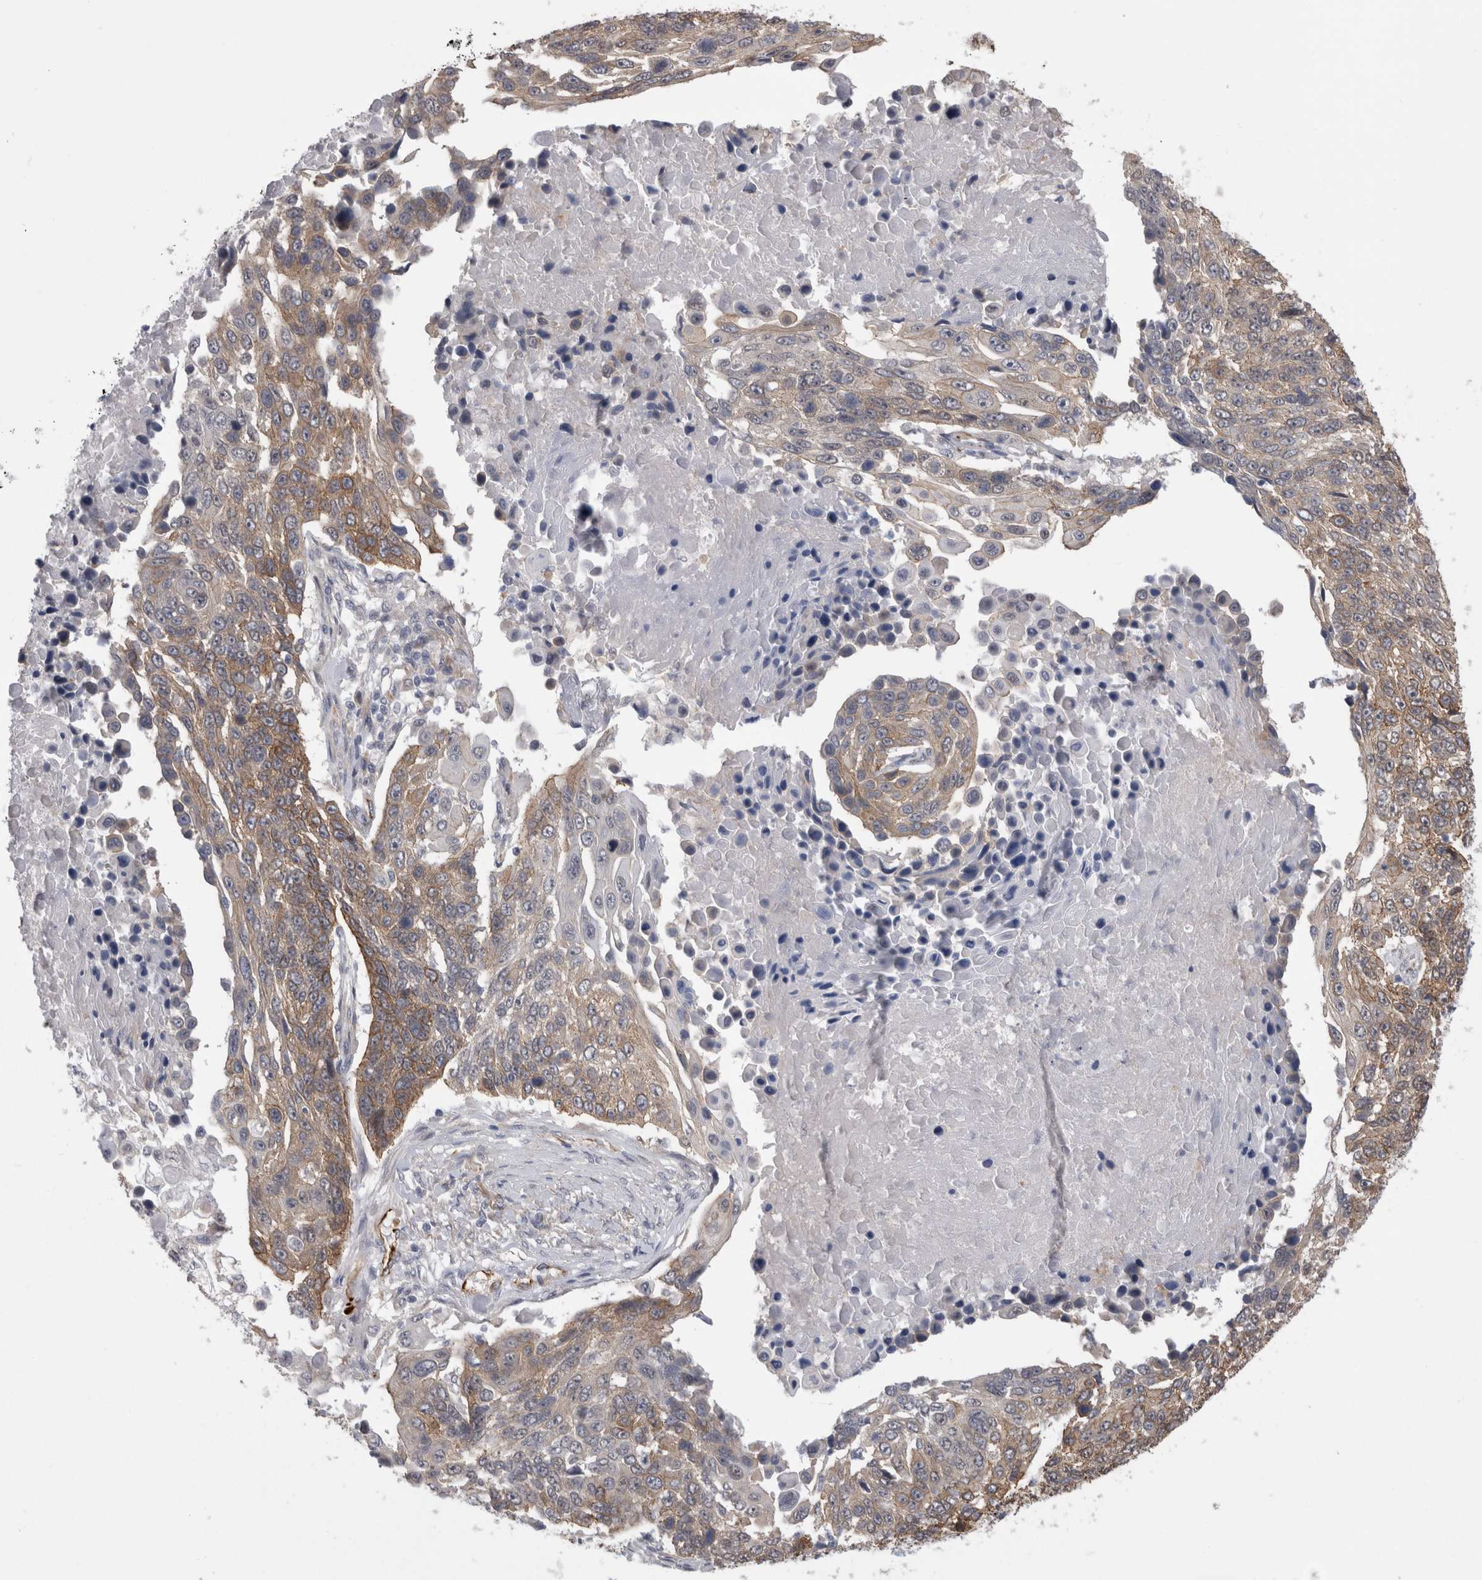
{"staining": {"intensity": "weak", "quantity": ">75%", "location": "cytoplasmic/membranous"}, "tissue": "lung cancer", "cell_type": "Tumor cells", "image_type": "cancer", "snomed": [{"axis": "morphology", "description": "Squamous cell carcinoma, NOS"}, {"axis": "topography", "description": "Lung"}], "caption": "Brown immunohistochemical staining in lung cancer shows weak cytoplasmic/membranous staining in about >75% of tumor cells.", "gene": "FAM83H", "patient": {"sex": "male", "age": 66}}